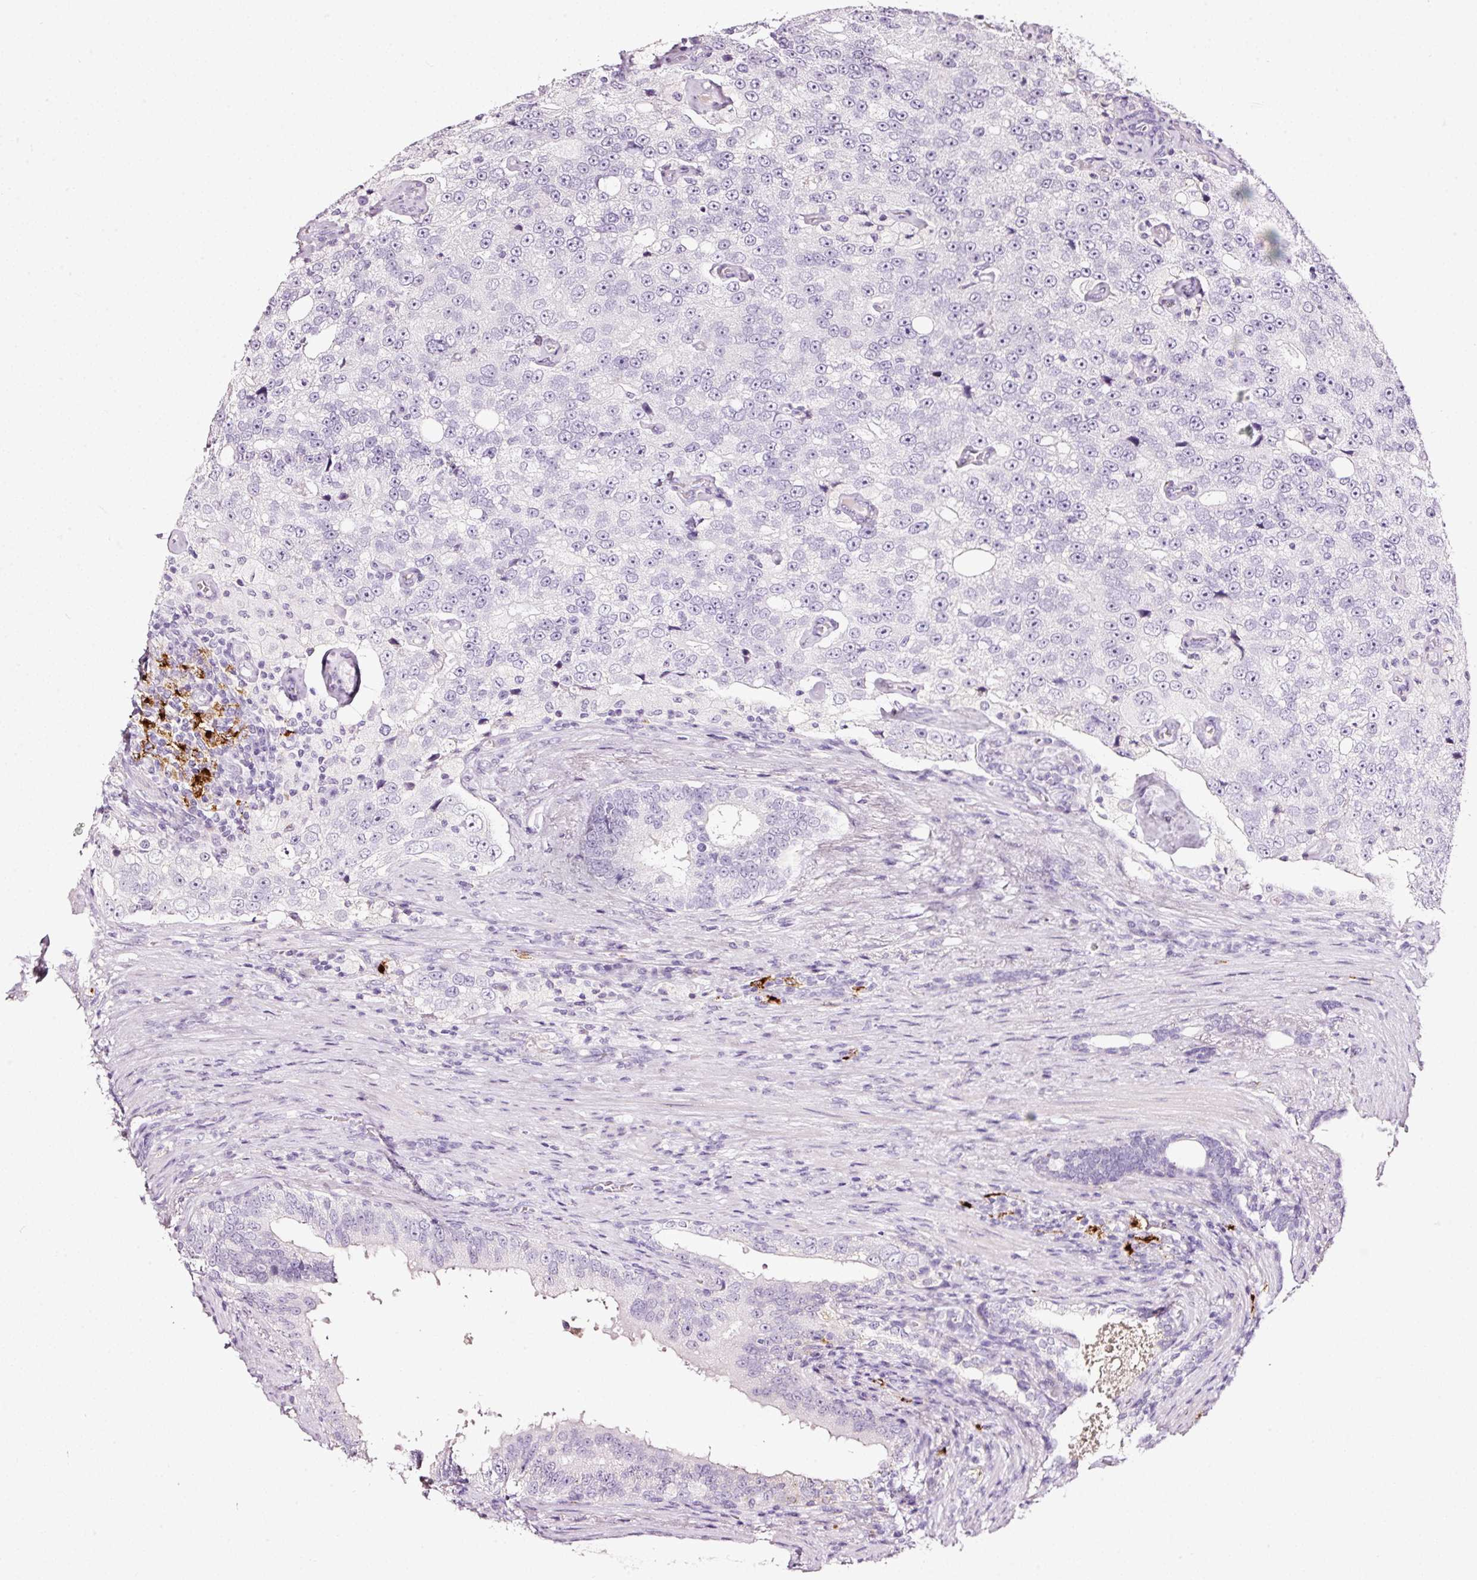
{"staining": {"intensity": "negative", "quantity": "none", "location": "none"}, "tissue": "prostate cancer", "cell_type": "Tumor cells", "image_type": "cancer", "snomed": [{"axis": "morphology", "description": "Adenocarcinoma, High grade"}, {"axis": "topography", "description": "Prostate"}], "caption": "This photomicrograph is of prostate cancer stained with immunohistochemistry (IHC) to label a protein in brown with the nuclei are counter-stained blue. There is no expression in tumor cells. (IHC, brightfield microscopy, high magnification).", "gene": "LAMP3", "patient": {"sex": "male", "age": 70}}